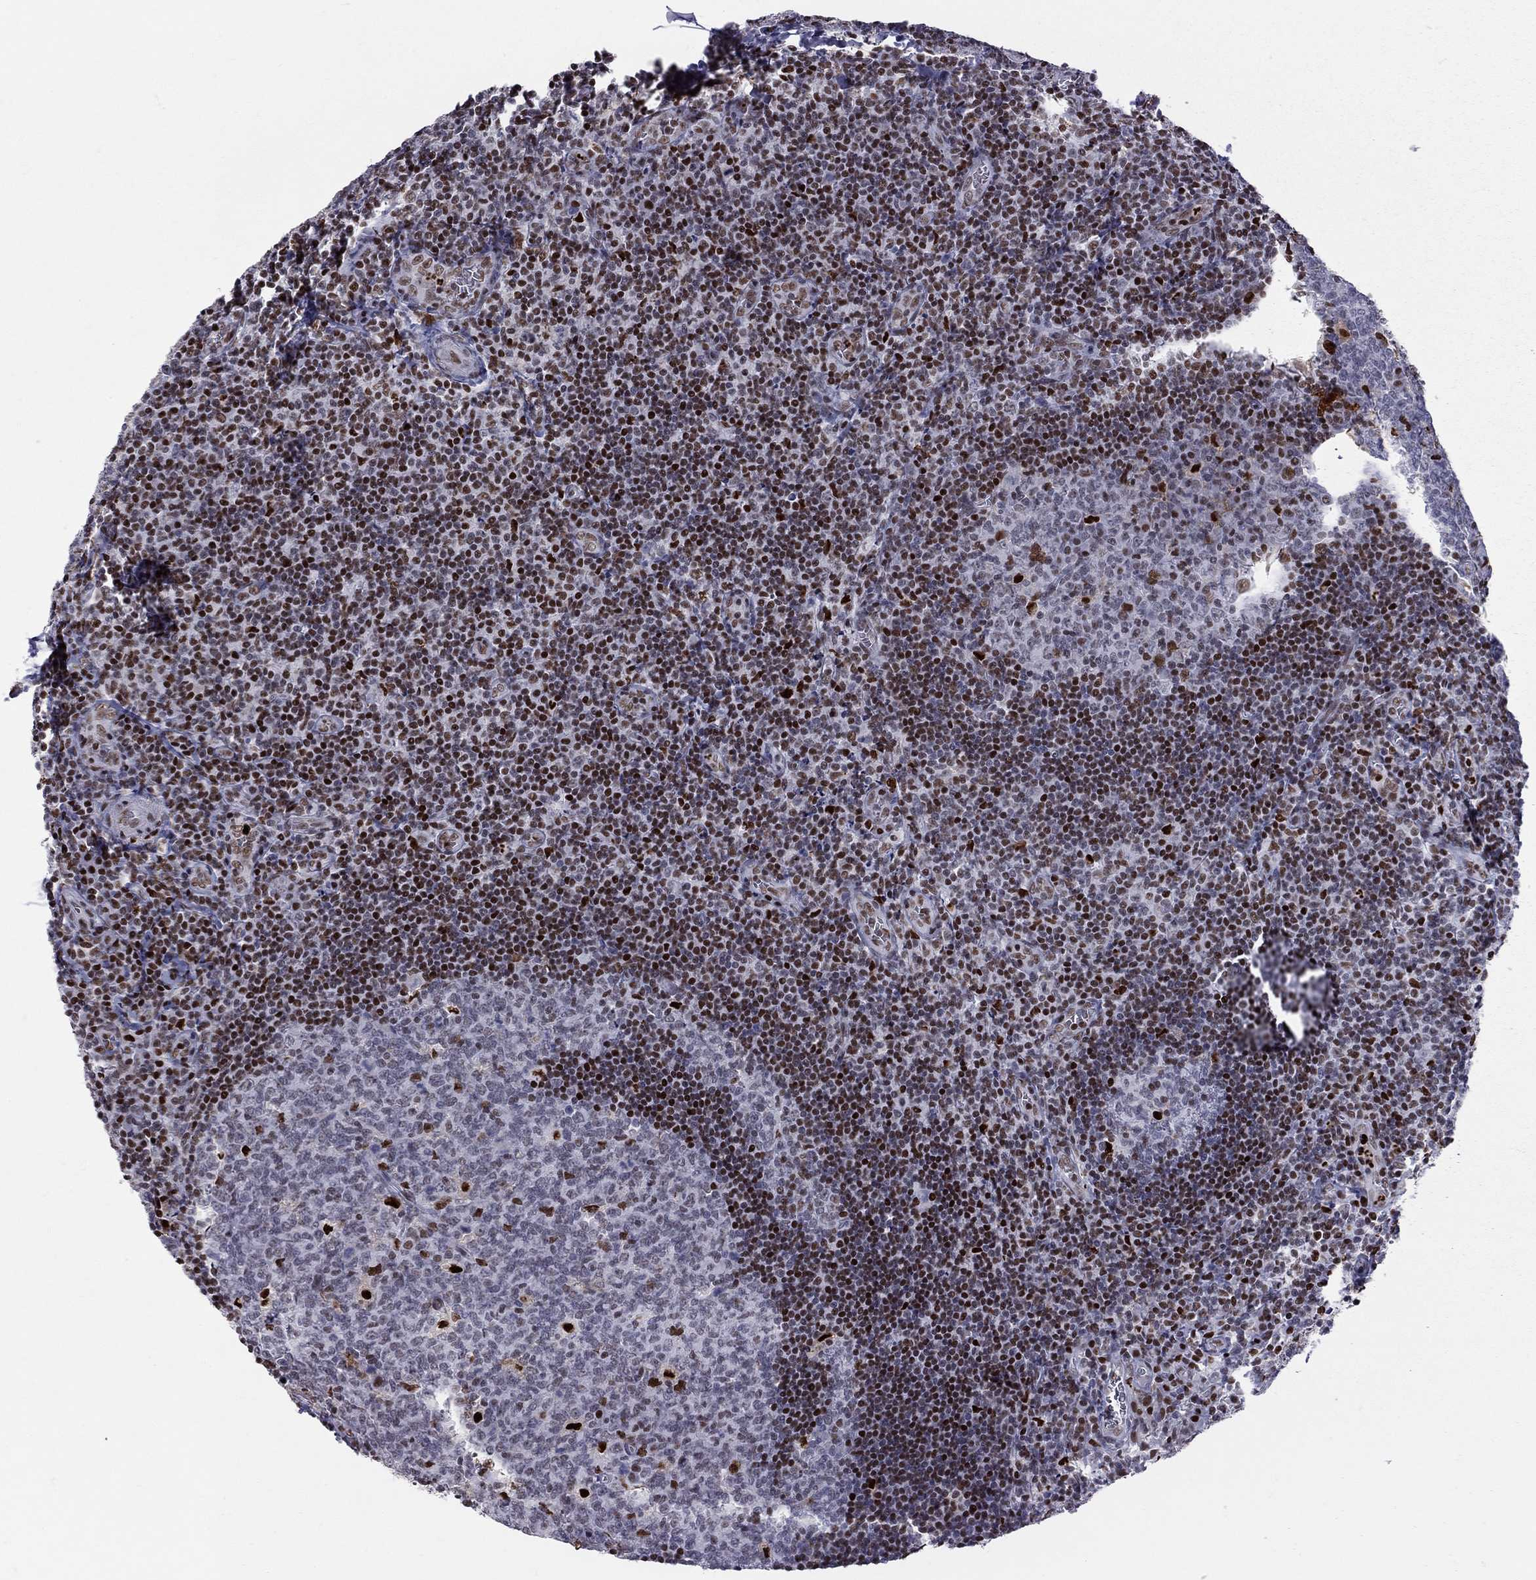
{"staining": {"intensity": "strong", "quantity": "<25%", "location": "nuclear"}, "tissue": "tonsil", "cell_type": "Germinal center cells", "image_type": "normal", "snomed": [{"axis": "morphology", "description": "Normal tissue, NOS"}, {"axis": "morphology", "description": "Inflammation, NOS"}, {"axis": "topography", "description": "Tonsil"}], "caption": "Protein analysis of unremarkable tonsil demonstrates strong nuclear expression in approximately <25% of germinal center cells. (DAB (3,3'-diaminobenzidine) = brown stain, brightfield microscopy at high magnification).", "gene": "PCGF3", "patient": {"sex": "female", "age": 31}}